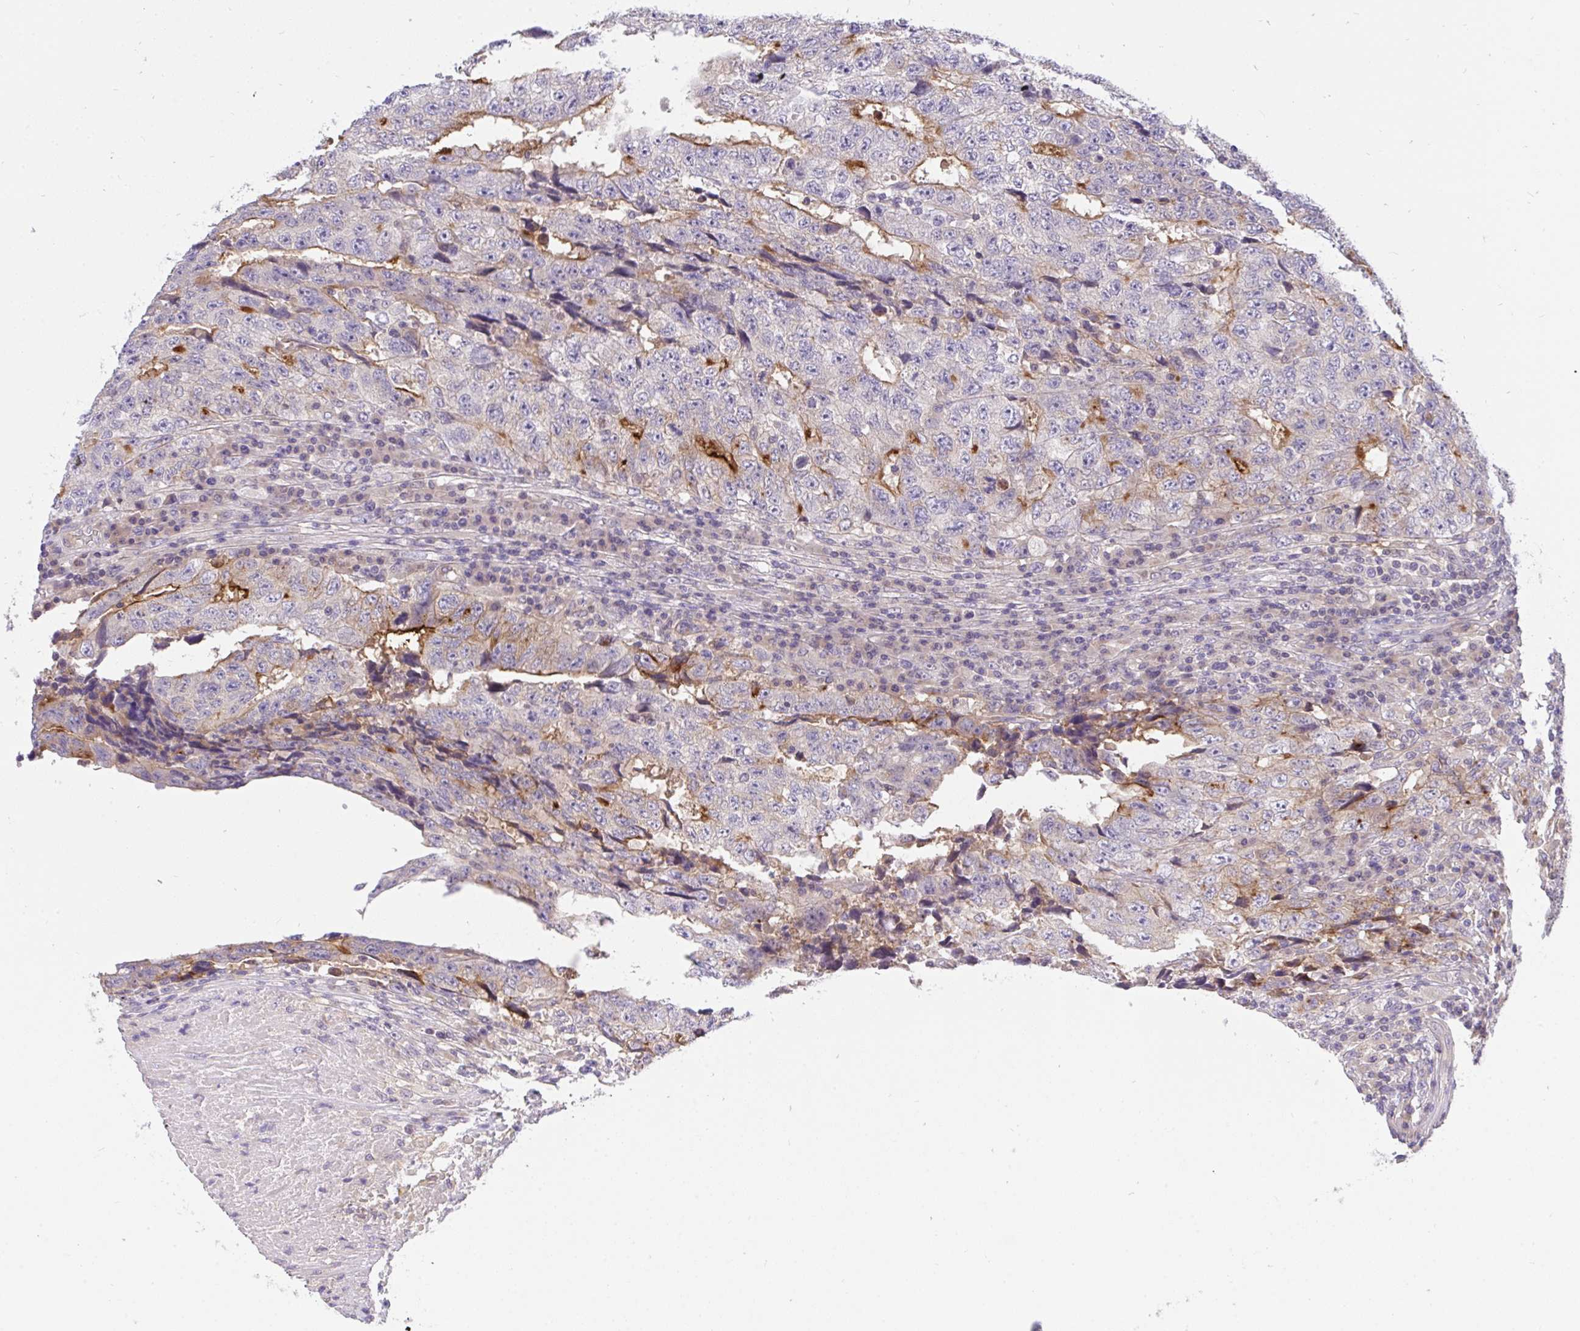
{"staining": {"intensity": "moderate", "quantity": "<25%", "location": "cytoplasmic/membranous"}, "tissue": "testis cancer", "cell_type": "Tumor cells", "image_type": "cancer", "snomed": [{"axis": "morphology", "description": "Necrosis, NOS"}, {"axis": "morphology", "description": "Carcinoma, Embryonal, NOS"}, {"axis": "topography", "description": "Testis"}], "caption": "This is a photomicrograph of IHC staining of testis embryonal carcinoma, which shows moderate expression in the cytoplasmic/membranous of tumor cells.", "gene": "C19orf54", "patient": {"sex": "male", "age": 19}}